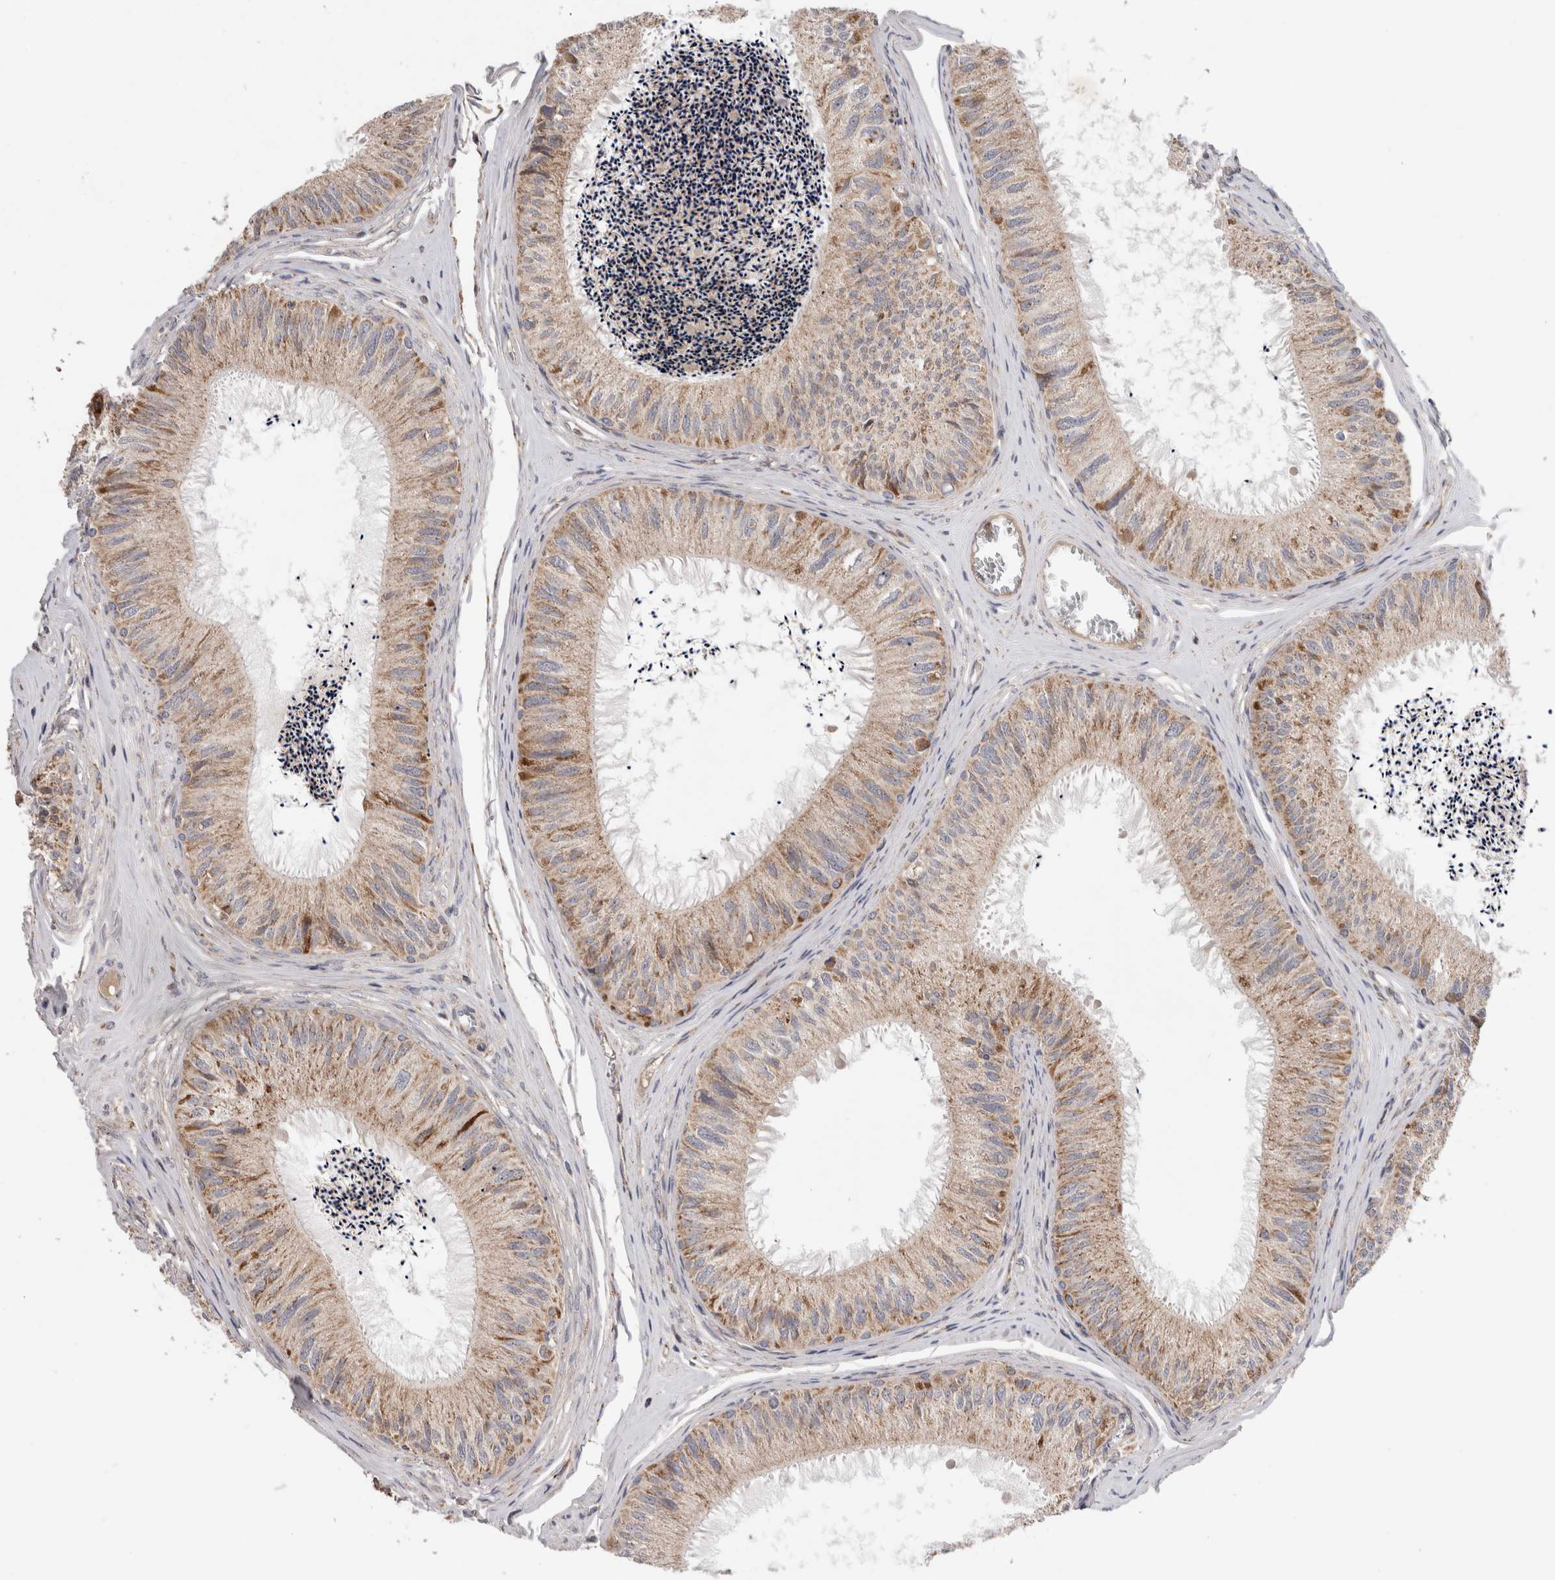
{"staining": {"intensity": "moderate", "quantity": ">75%", "location": "cytoplasmic/membranous"}, "tissue": "epididymis", "cell_type": "Glandular cells", "image_type": "normal", "snomed": [{"axis": "morphology", "description": "Normal tissue, NOS"}, {"axis": "topography", "description": "Epididymis"}], "caption": "Glandular cells show medium levels of moderate cytoplasmic/membranous staining in approximately >75% of cells in unremarkable epididymis. The staining was performed using DAB to visualize the protein expression in brown, while the nuclei were stained in blue with hematoxylin (Magnification: 20x).", "gene": "KIF21B", "patient": {"sex": "male", "age": 79}}